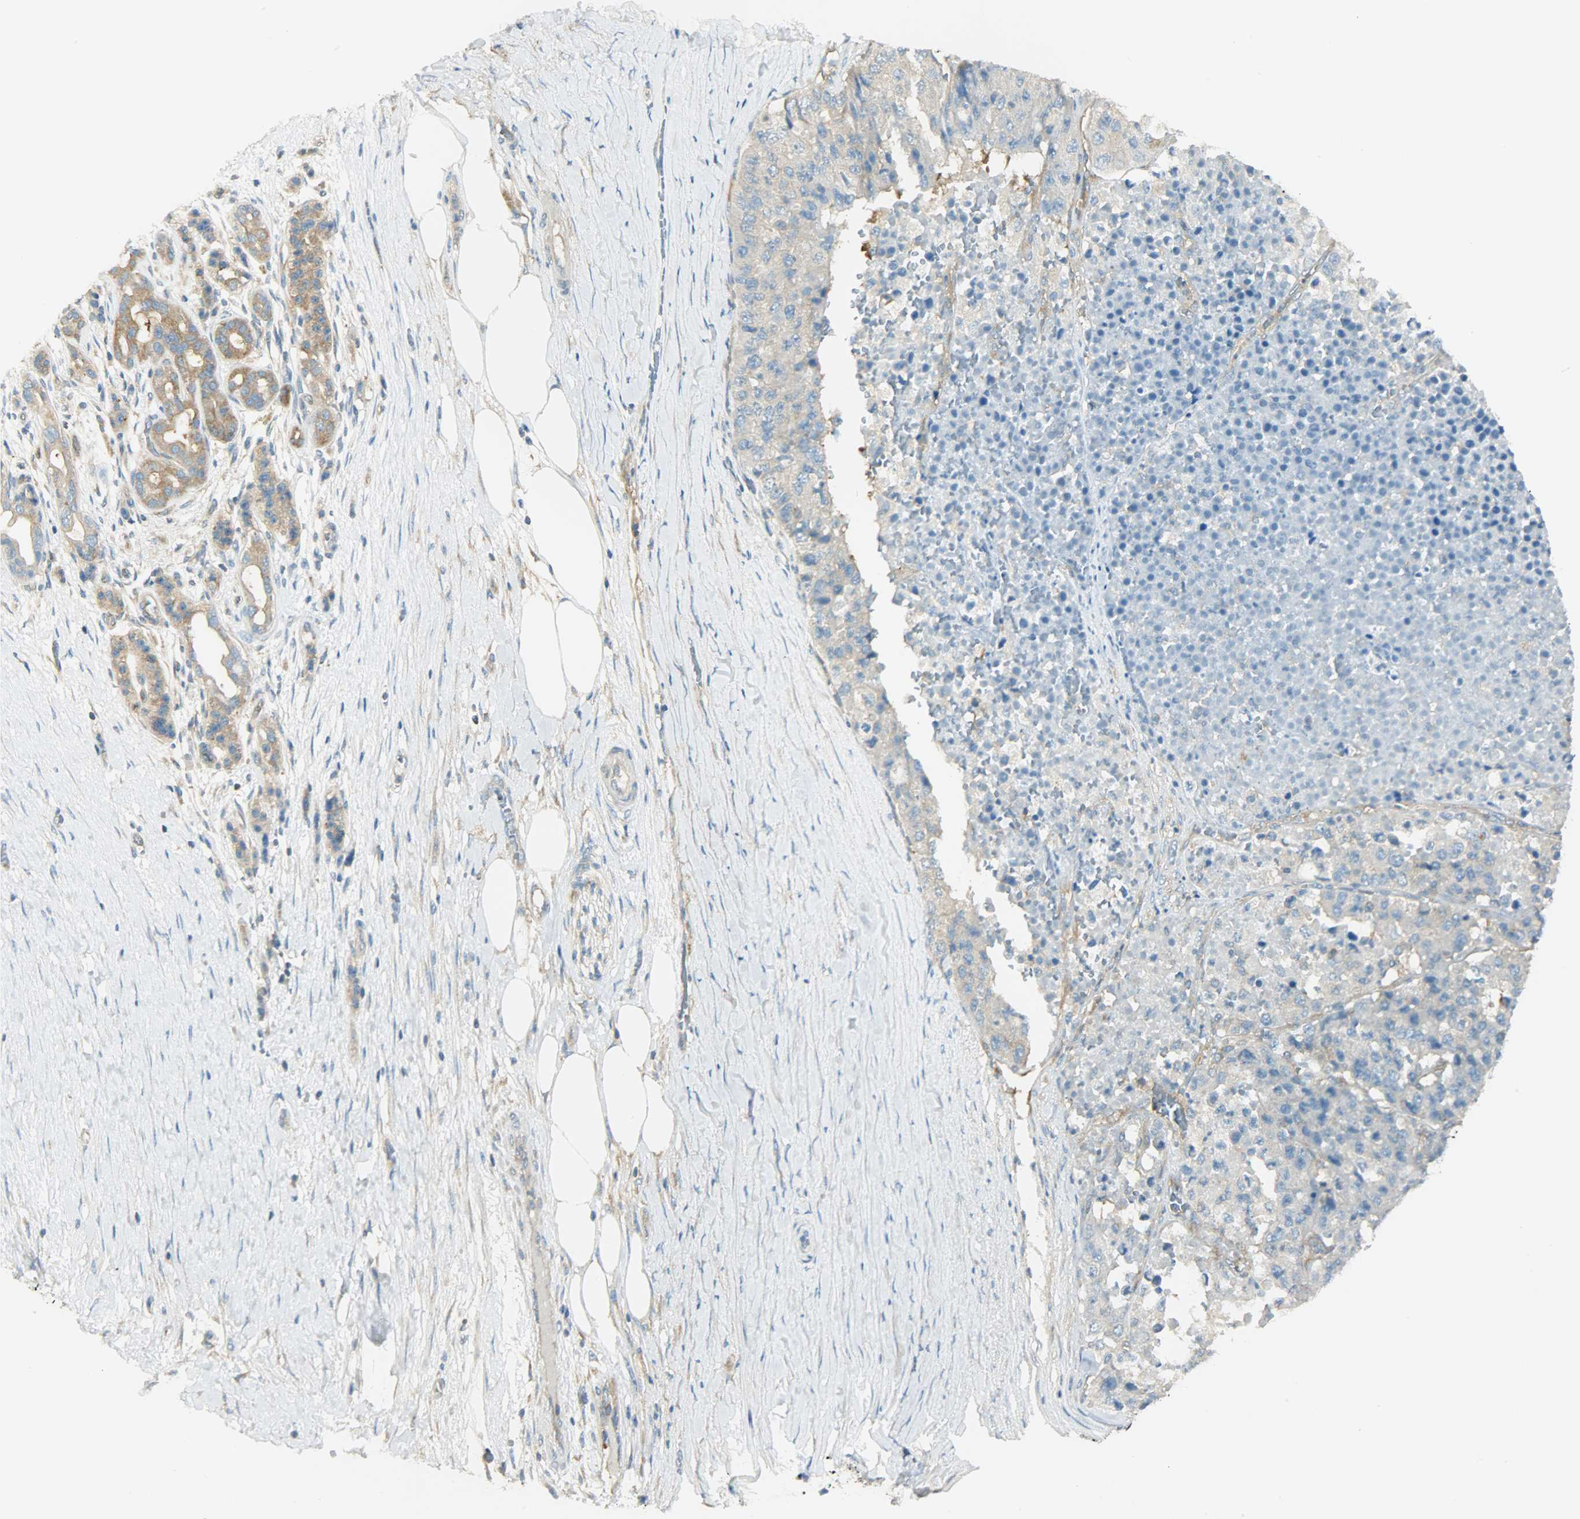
{"staining": {"intensity": "weak", "quantity": "25%-75%", "location": "cytoplasmic/membranous"}, "tissue": "pancreatic cancer", "cell_type": "Tumor cells", "image_type": "cancer", "snomed": [{"axis": "morphology", "description": "Adenocarcinoma, NOS"}, {"axis": "topography", "description": "Pancreas"}], "caption": "High-magnification brightfield microscopy of adenocarcinoma (pancreatic) stained with DAB (brown) and counterstained with hematoxylin (blue). tumor cells exhibit weak cytoplasmic/membranous expression is appreciated in approximately25%-75% of cells. (DAB (3,3'-diaminobenzidine) = brown stain, brightfield microscopy at high magnification).", "gene": "TSC22D2", "patient": {"sex": "male", "age": 50}}